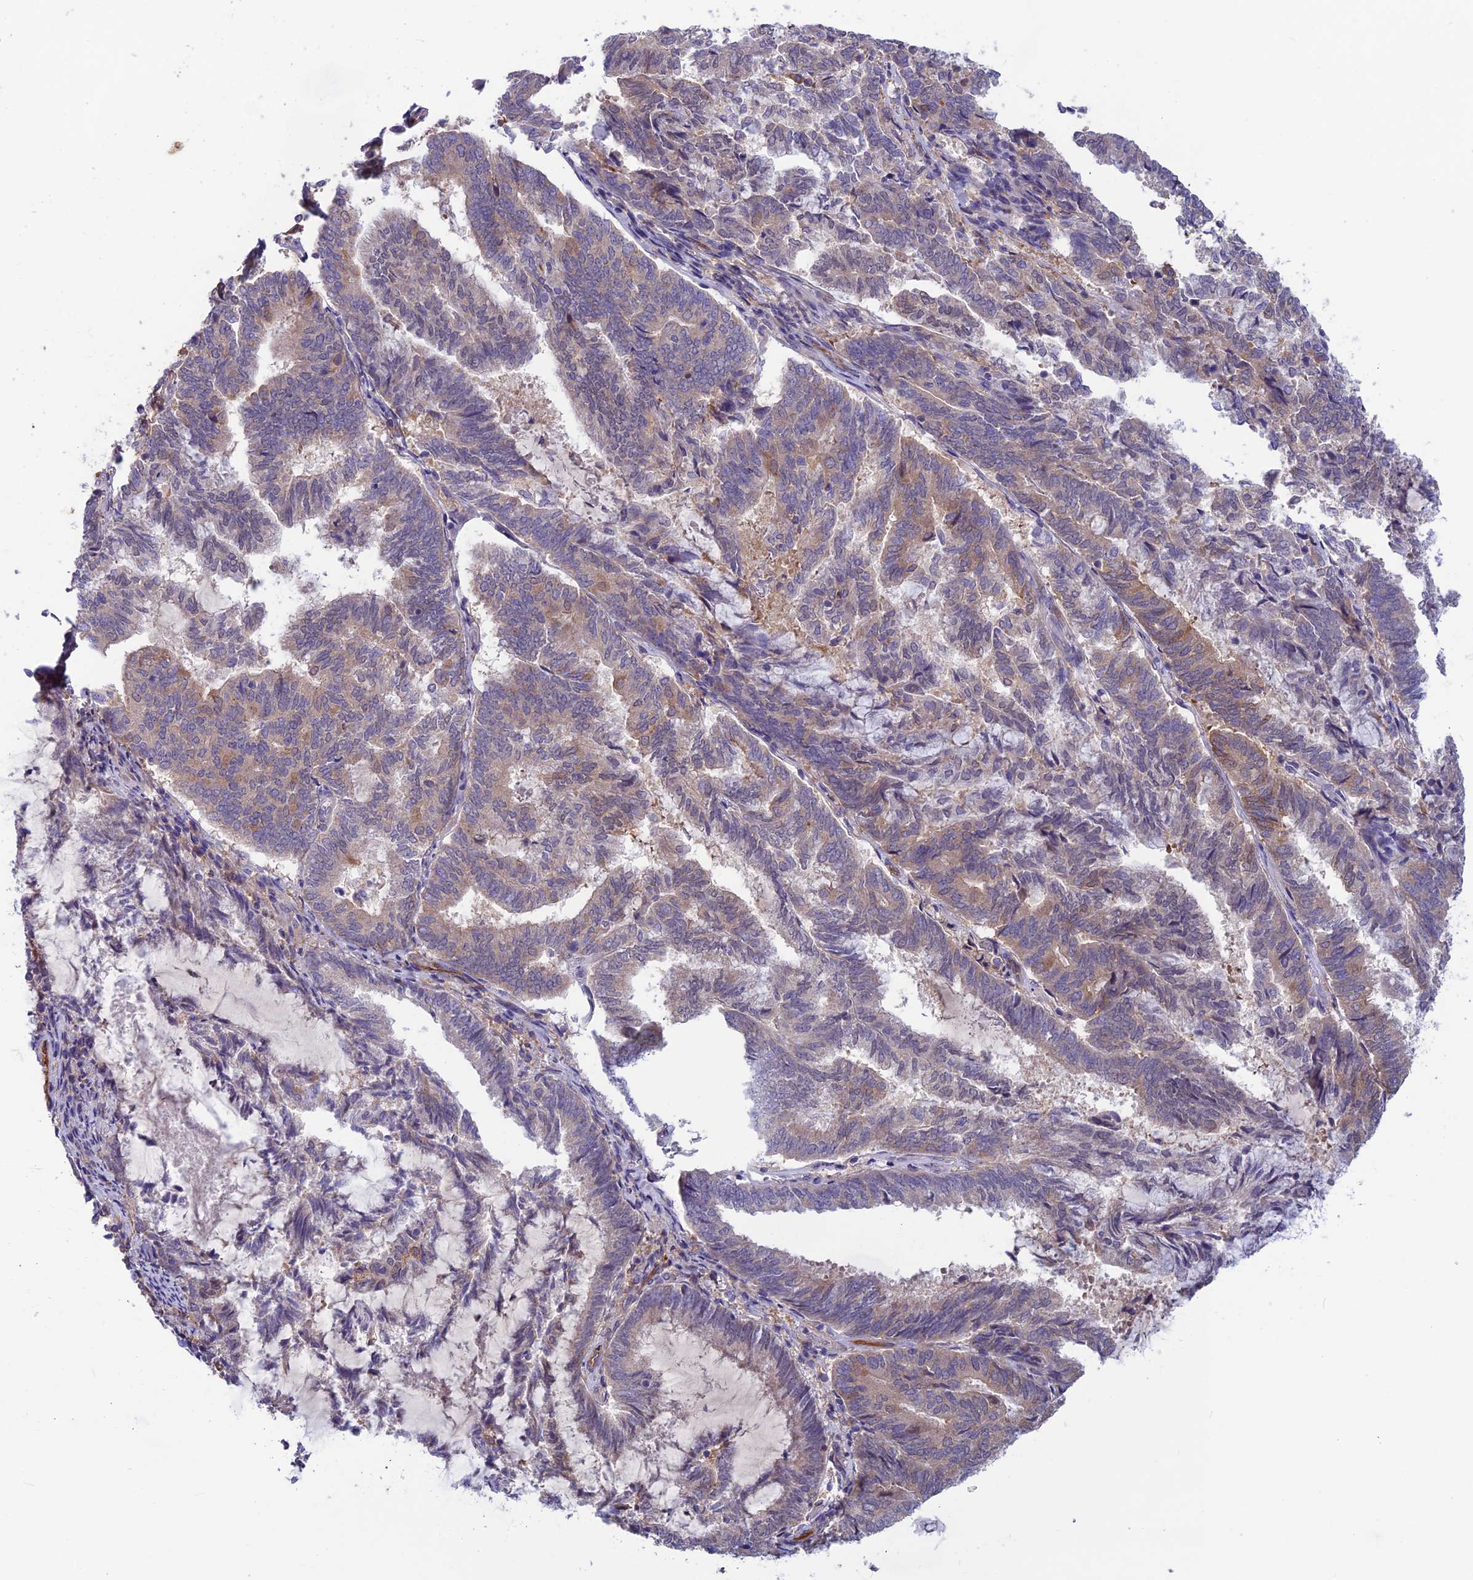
{"staining": {"intensity": "moderate", "quantity": "25%-75%", "location": "cytoplasmic/membranous"}, "tissue": "endometrial cancer", "cell_type": "Tumor cells", "image_type": "cancer", "snomed": [{"axis": "morphology", "description": "Adenocarcinoma, NOS"}, {"axis": "topography", "description": "Endometrium"}], "caption": "A medium amount of moderate cytoplasmic/membranous expression is seen in about 25%-75% of tumor cells in adenocarcinoma (endometrial) tissue. The protein is shown in brown color, while the nuclei are stained blue.", "gene": "MAST2", "patient": {"sex": "female", "age": 80}}